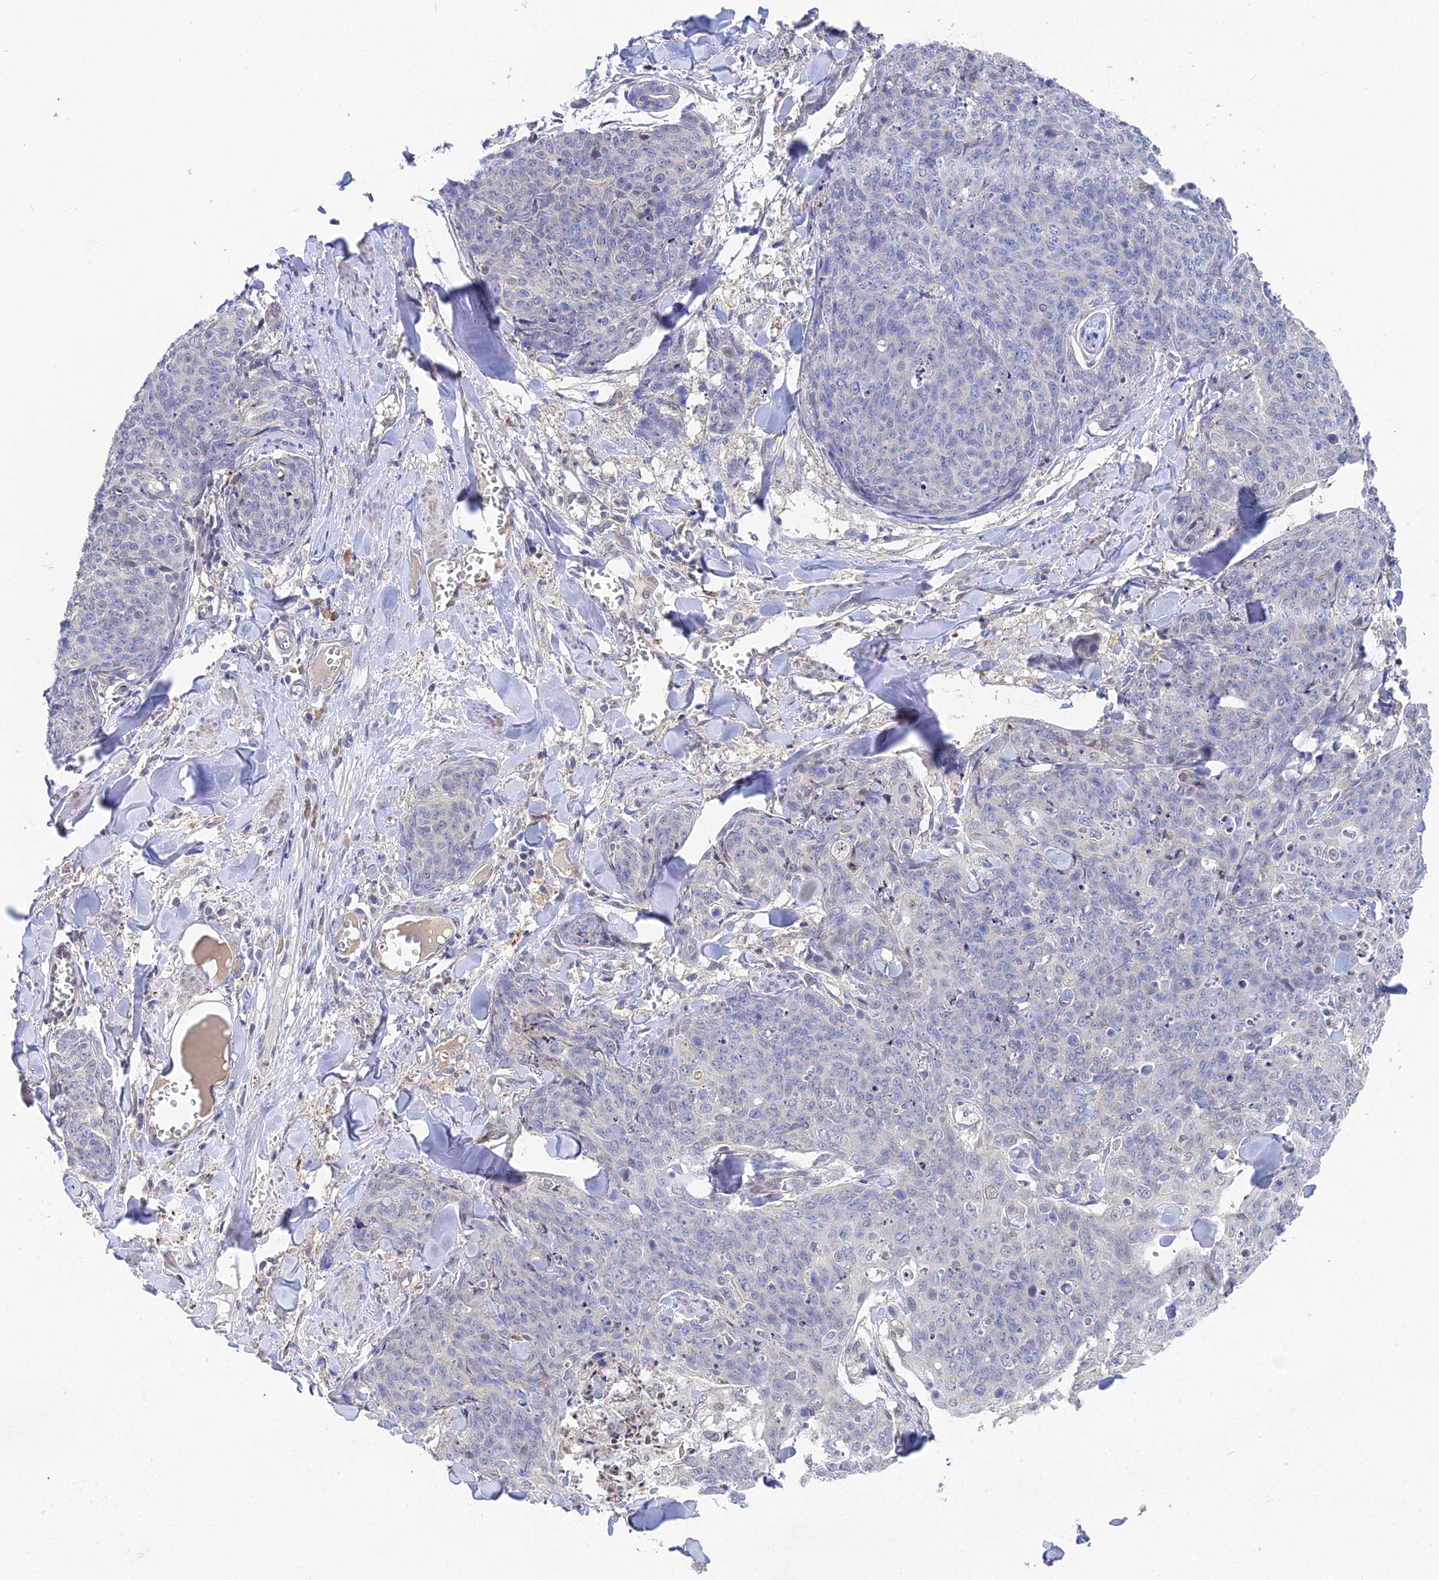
{"staining": {"intensity": "negative", "quantity": "none", "location": "none"}, "tissue": "skin cancer", "cell_type": "Tumor cells", "image_type": "cancer", "snomed": [{"axis": "morphology", "description": "Squamous cell carcinoma, NOS"}, {"axis": "topography", "description": "Skin"}, {"axis": "topography", "description": "Vulva"}], "caption": "A high-resolution image shows immunohistochemistry (IHC) staining of skin cancer, which demonstrates no significant positivity in tumor cells. (DAB (3,3'-diaminobenzidine) immunohistochemistry (IHC), high magnification).", "gene": "DNAH14", "patient": {"sex": "female", "age": 85}}